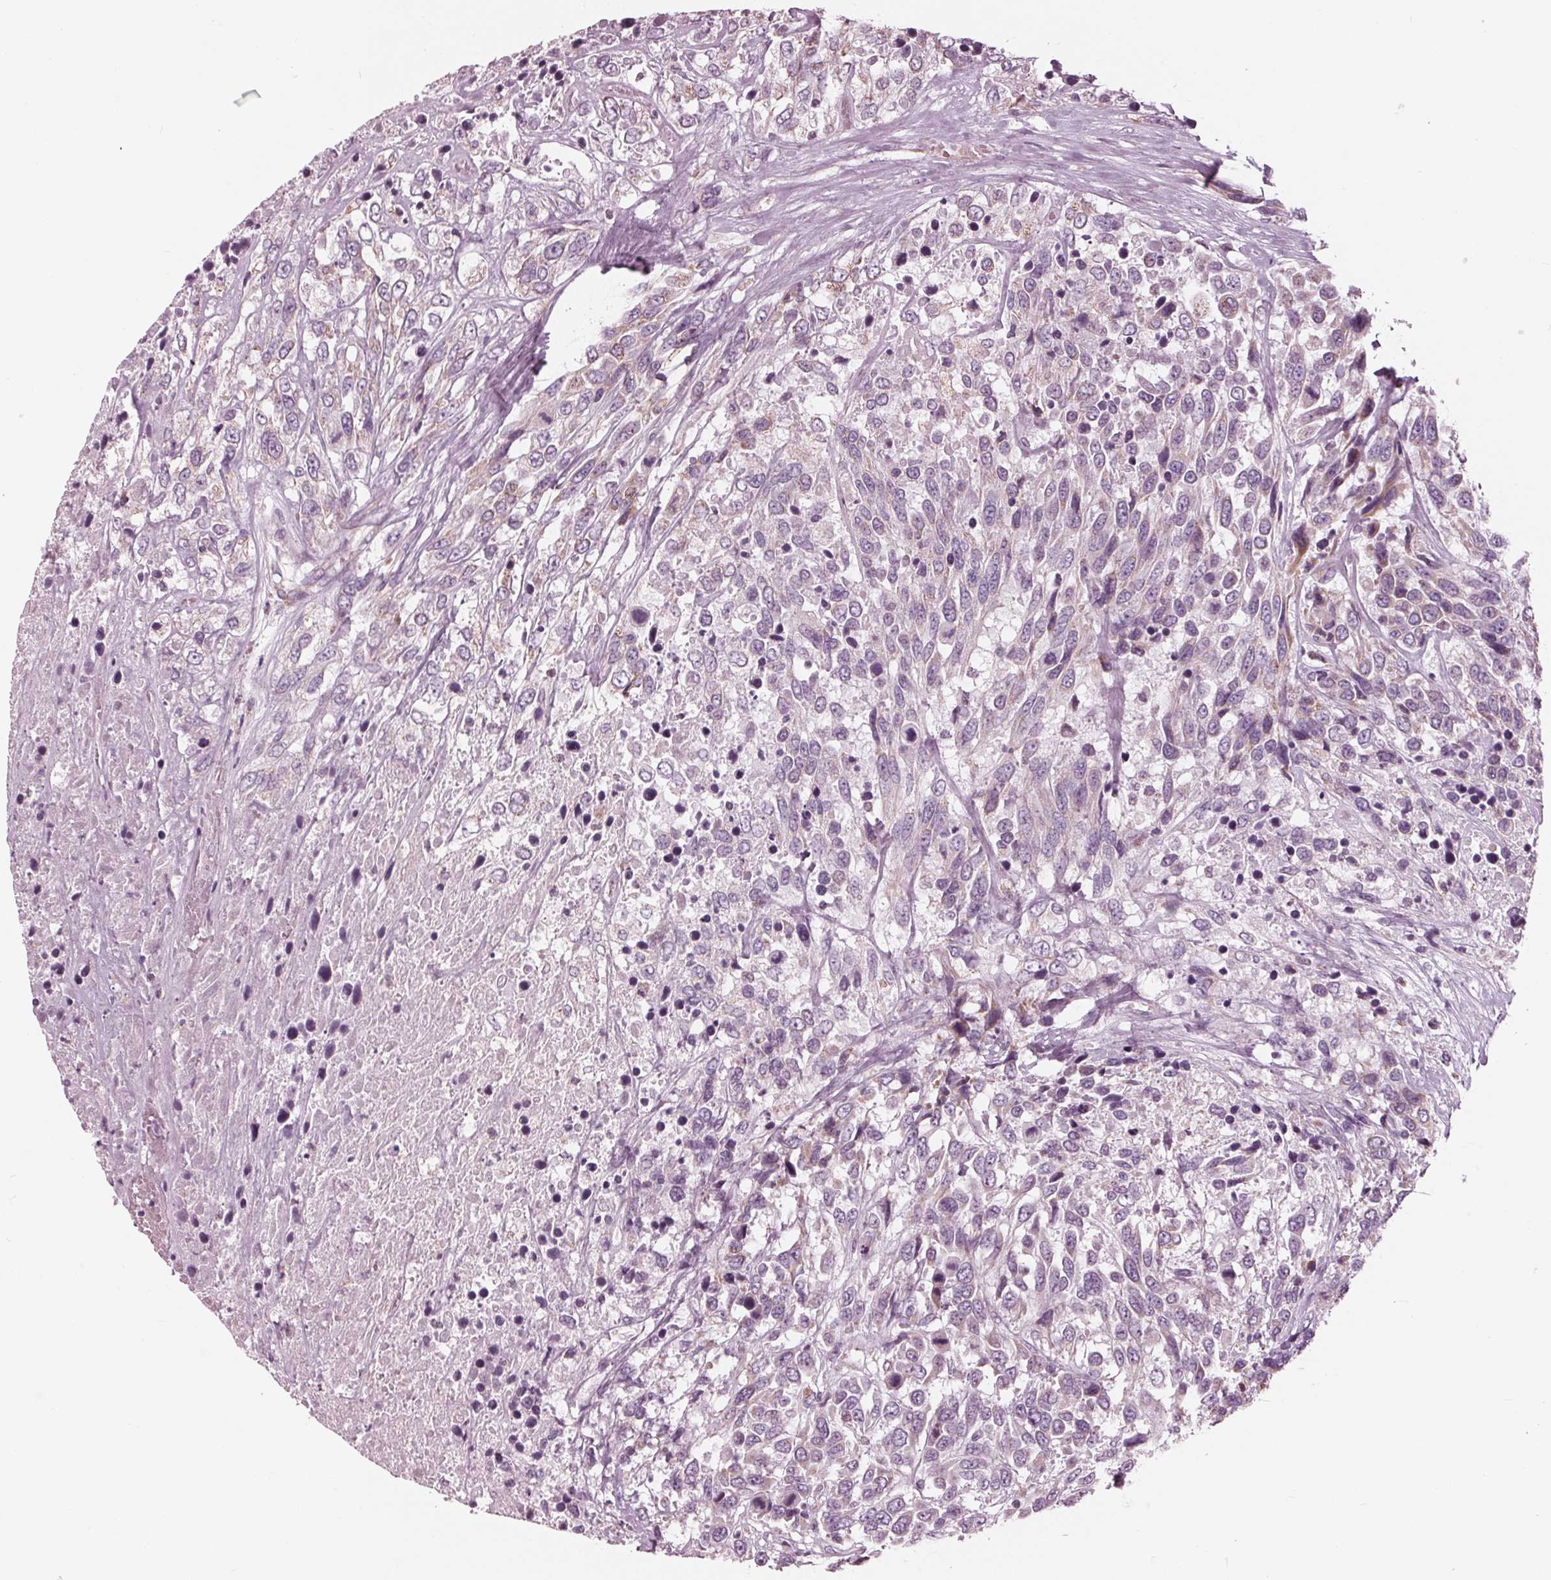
{"staining": {"intensity": "negative", "quantity": "none", "location": "none"}, "tissue": "urothelial cancer", "cell_type": "Tumor cells", "image_type": "cancer", "snomed": [{"axis": "morphology", "description": "Urothelial carcinoma, High grade"}, {"axis": "topography", "description": "Urinary bladder"}], "caption": "A micrograph of urothelial carcinoma (high-grade) stained for a protein displays no brown staining in tumor cells.", "gene": "CLN6", "patient": {"sex": "female", "age": 70}}